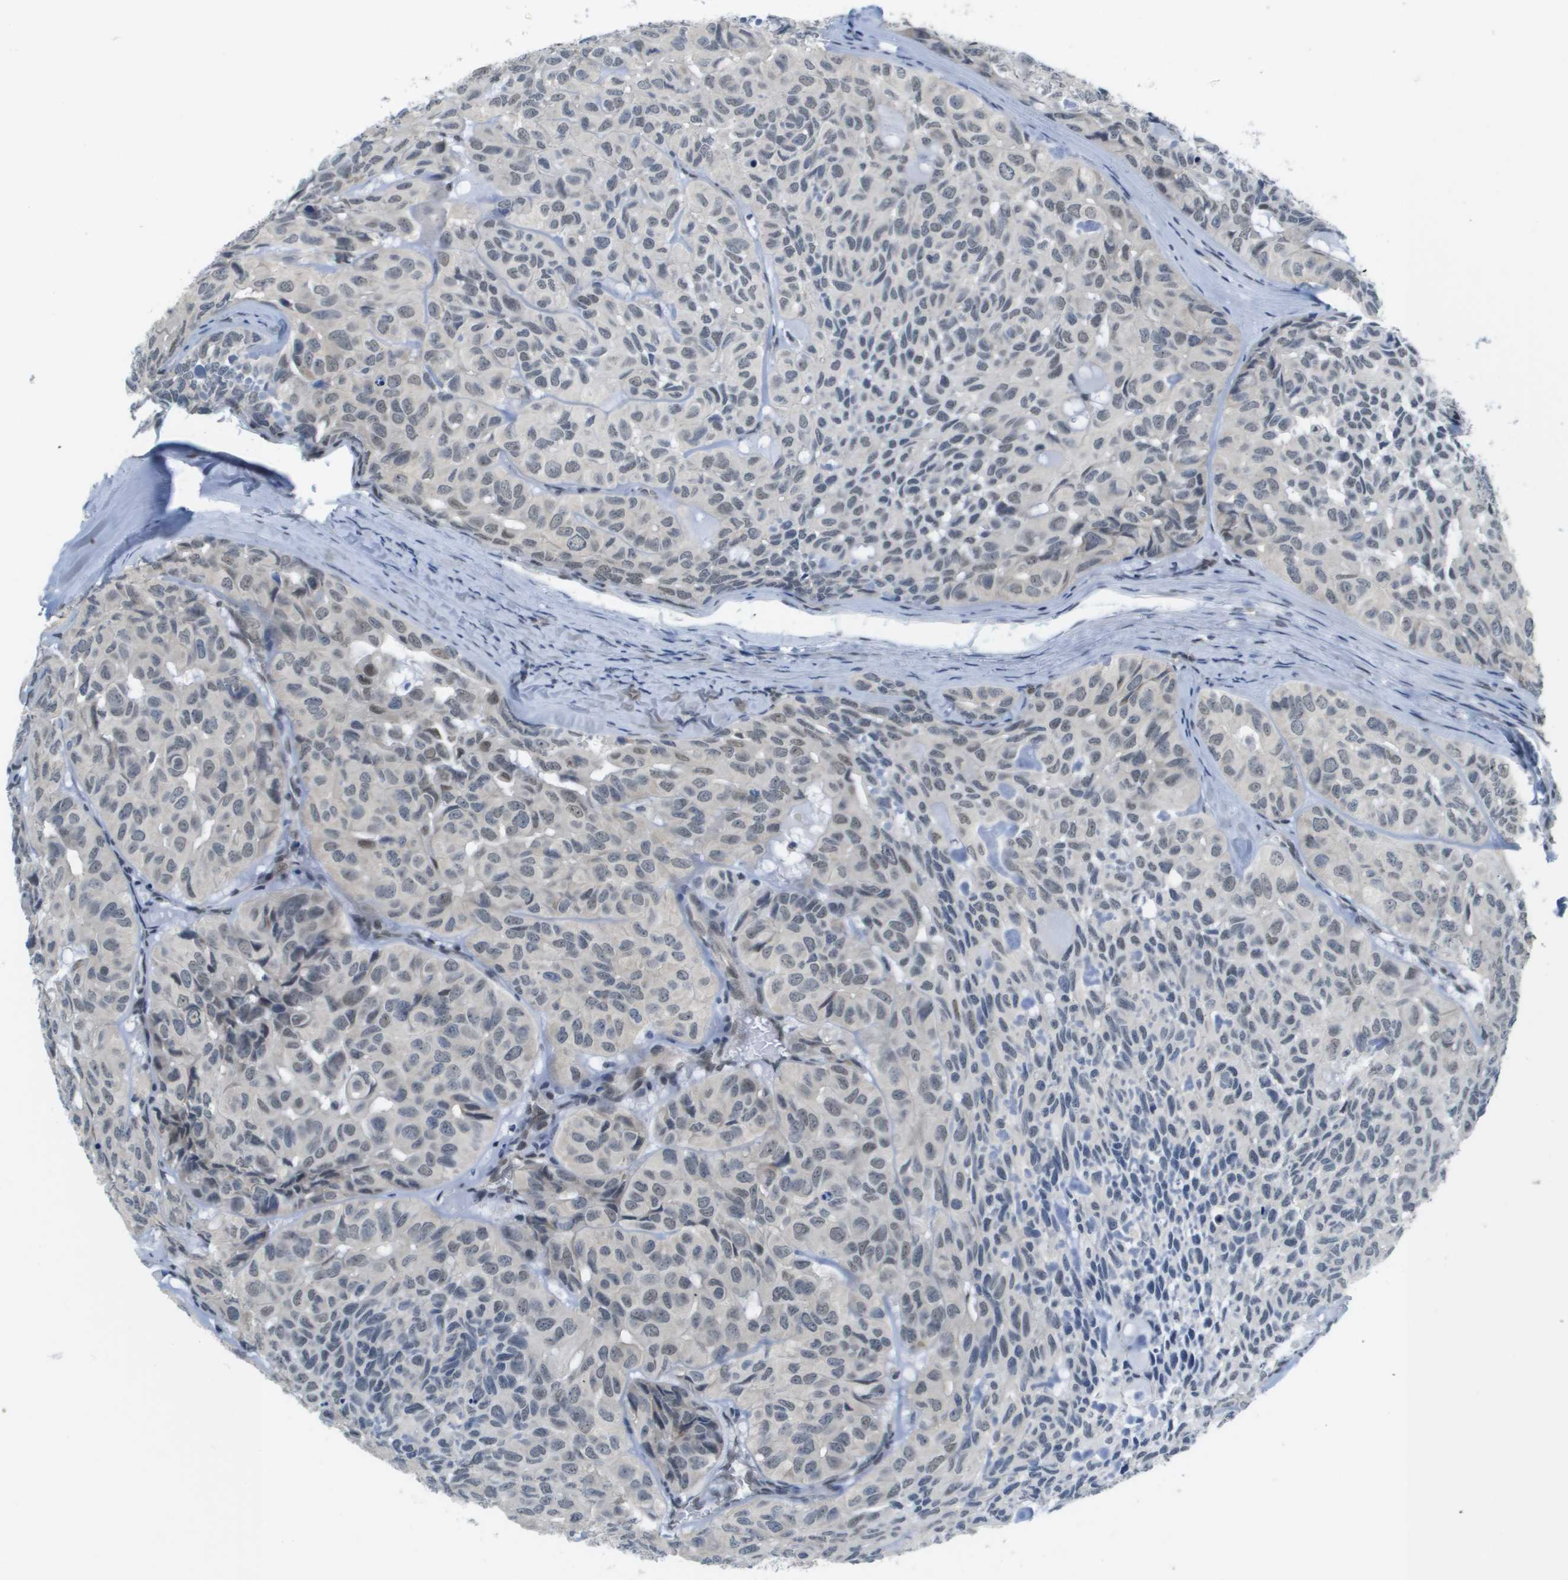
{"staining": {"intensity": "weak", "quantity": "<25%", "location": "nuclear"}, "tissue": "head and neck cancer", "cell_type": "Tumor cells", "image_type": "cancer", "snomed": [{"axis": "morphology", "description": "Adenocarcinoma, NOS"}, {"axis": "topography", "description": "Salivary gland, NOS"}, {"axis": "topography", "description": "Head-Neck"}], "caption": "High magnification brightfield microscopy of head and neck cancer (adenocarcinoma) stained with DAB (3,3'-diaminobenzidine) (brown) and counterstained with hematoxylin (blue): tumor cells show no significant expression. (DAB (3,3'-diaminobenzidine) IHC with hematoxylin counter stain).", "gene": "ARID1B", "patient": {"sex": "female", "age": 76}}